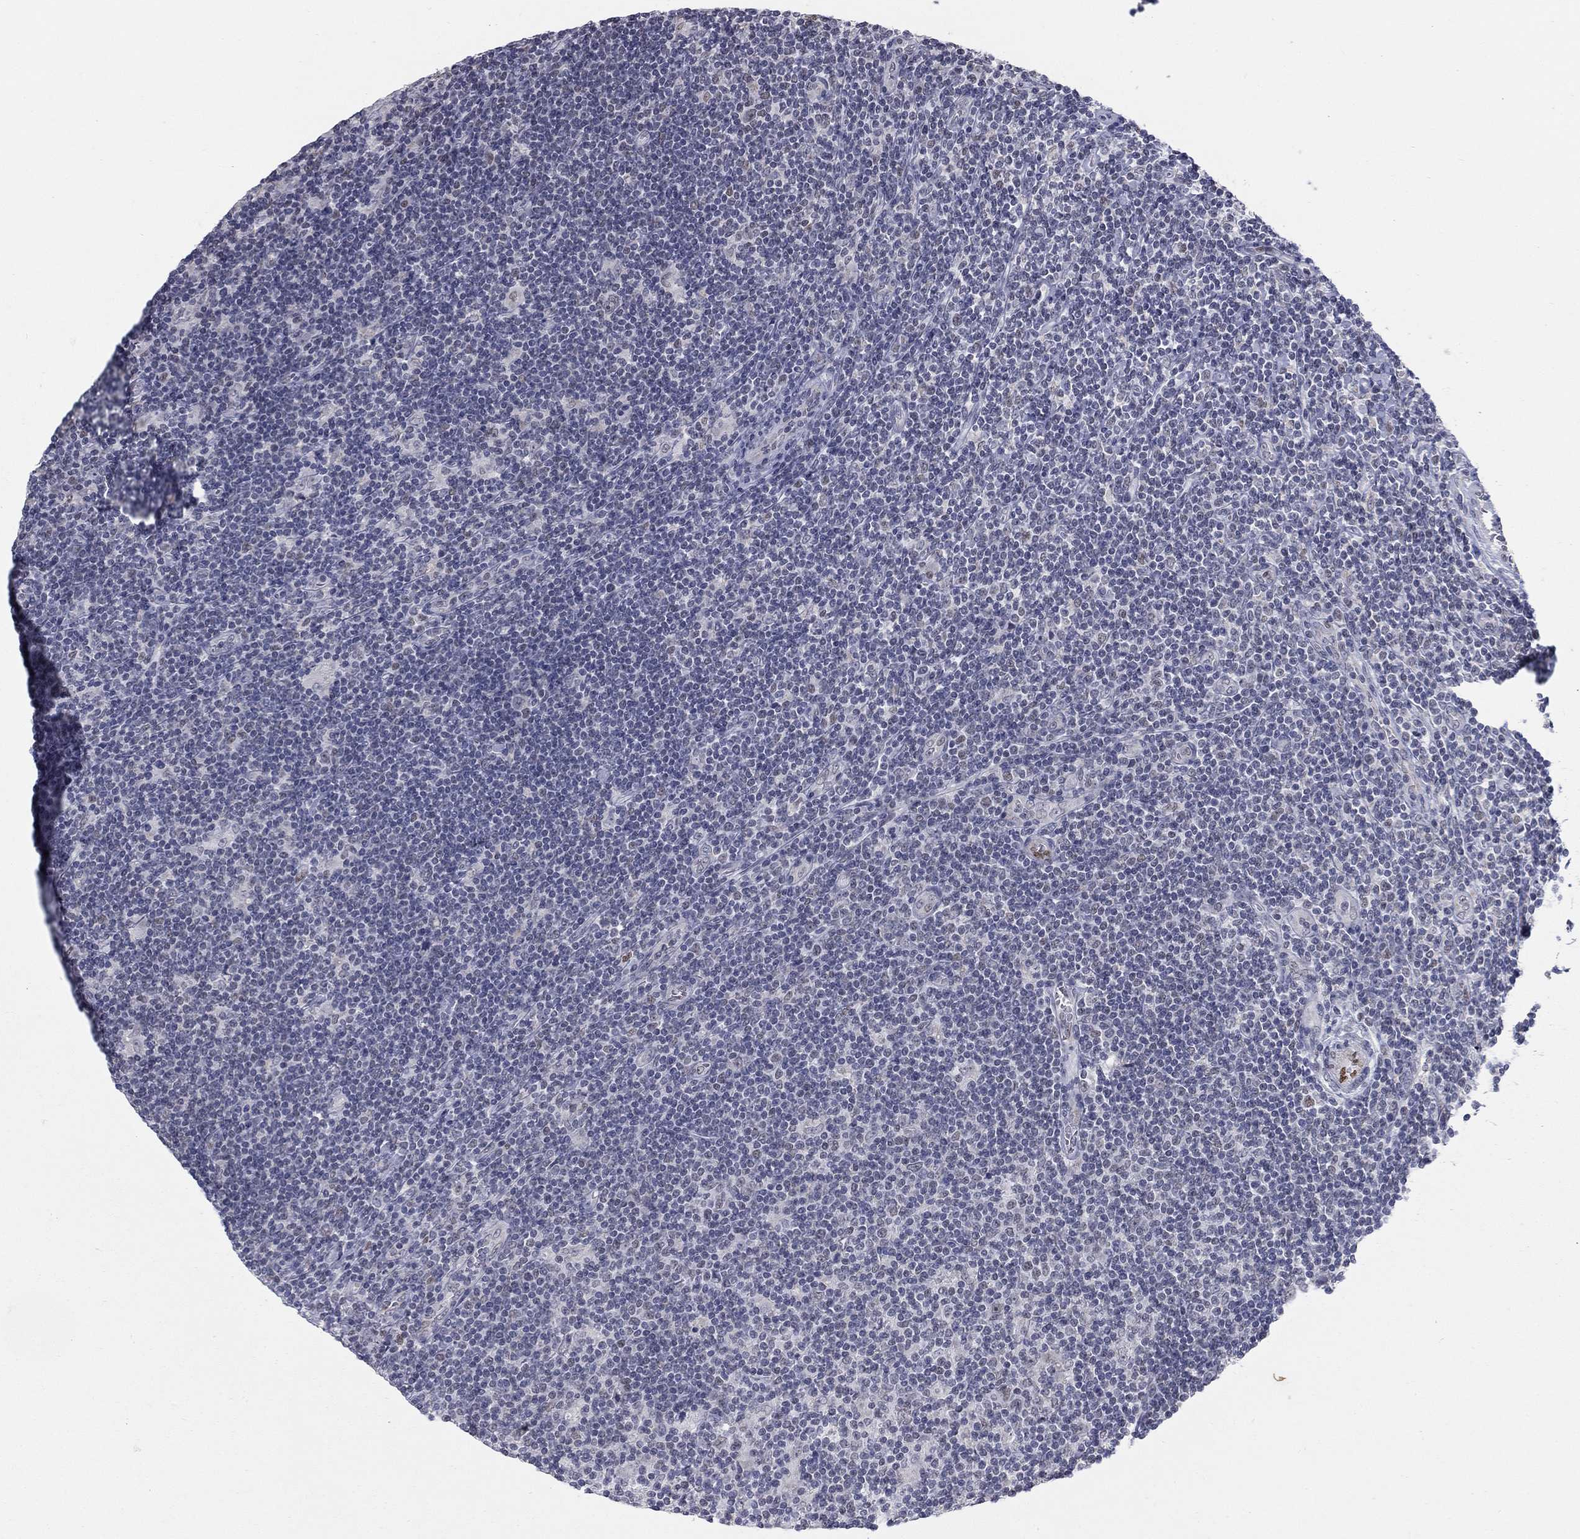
{"staining": {"intensity": "negative", "quantity": "none", "location": "none"}, "tissue": "lymphoma", "cell_type": "Tumor cells", "image_type": "cancer", "snomed": [{"axis": "morphology", "description": "Hodgkin's disease, NOS"}, {"axis": "topography", "description": "Lymph node"}], "caption": "Protein analysis of lymphoma displays no significant positivity in tumor cells.", "gene": "GCFC2", "patient": {"sex": "male", "age": 40}}